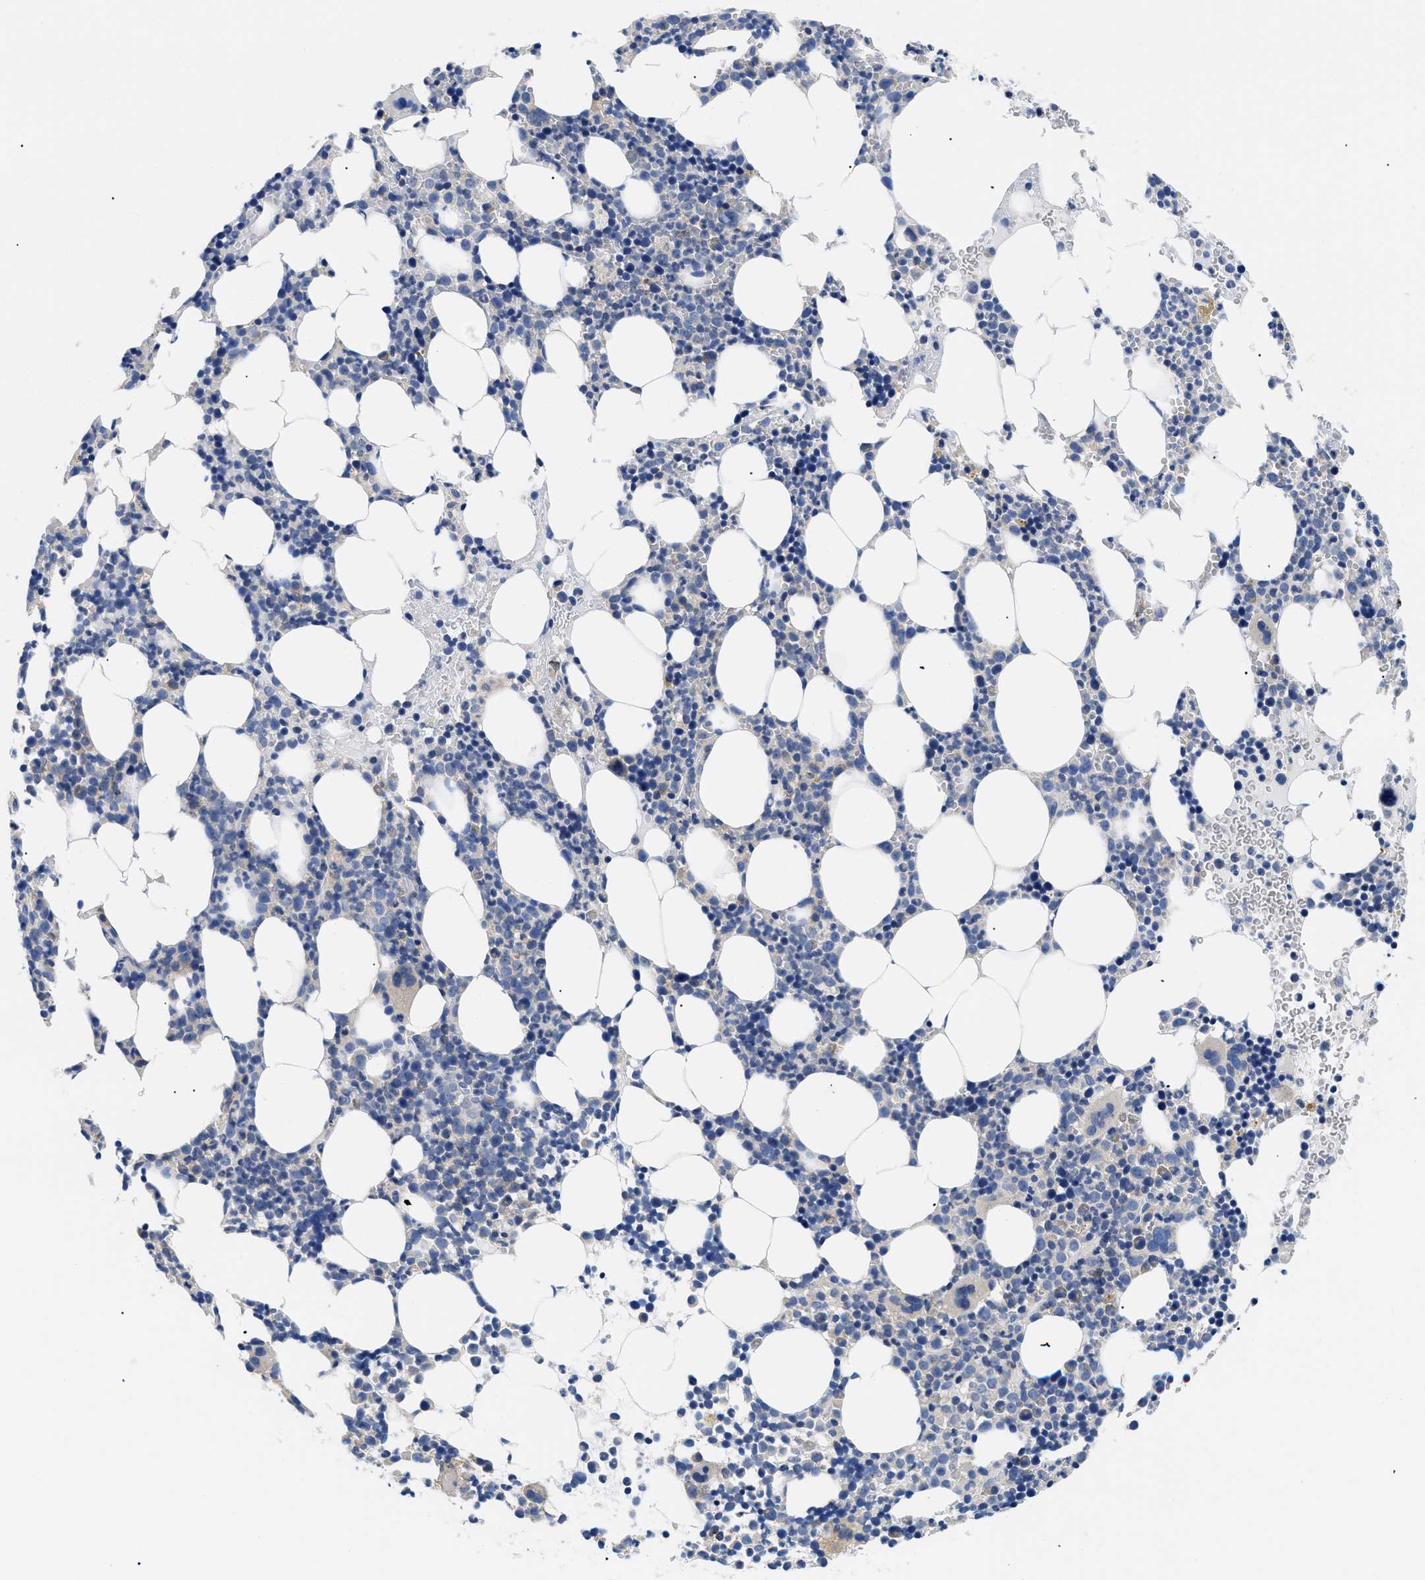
{"staining": {"intensity": "negative", "quantity": "none", "location": "none"}, "tissue": "bone marrow", "cell_type": "Hematopoietic cells", "image_type": "normal", "snomed": [{"axis": "morphology", "description": "Normal tissue, NOS"}, {"axis": "morphology", "description": "Inflammation, NOS"}, {"axis": "topography", "description": "Bone marrow"}], "caption": "Immunohistochemical staining of normal human bone marrow displays no significant staining in hematopoietic cells.", "gene": "HLA", "patient": {"sex": "female", "age": 67}}